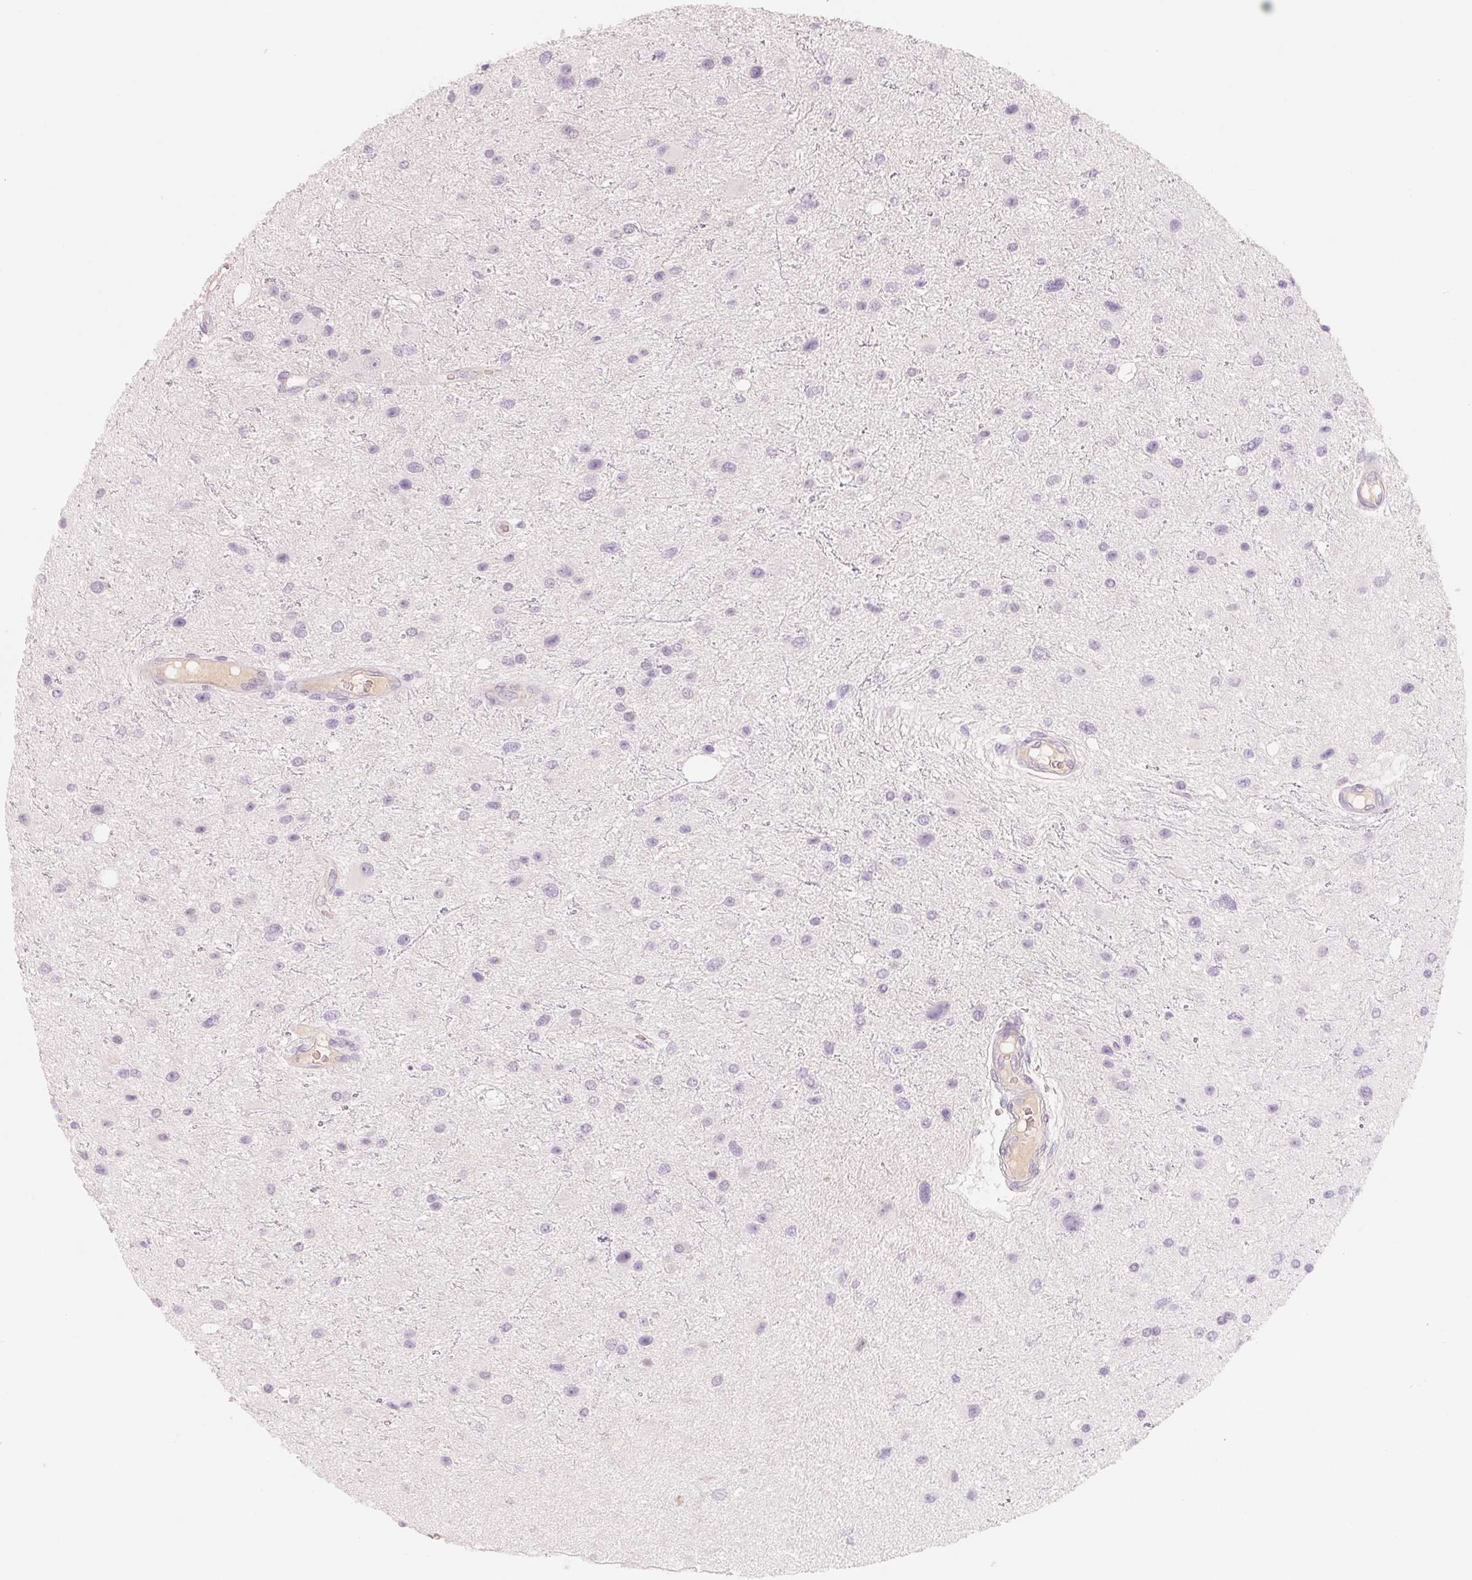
{"staining": {"intensity": "negative", "quantity": "none", "location": "none"}, "tissue": "glioma", "cell_type": "Tumor cells", "image_type": "cancer", "snomed": [{"axis": "morphology", "description": "Glioma, malignant, Low grade"}, {"axis": "topography", "description": "Brain"}], "caption": "Human malignant glioma (low-grade) stained for a protein using immunohistochemistry exhibits no positivity in tumor cells.", "gene": "CFHR2", "patient": {"sex": "female", "age": 32}}